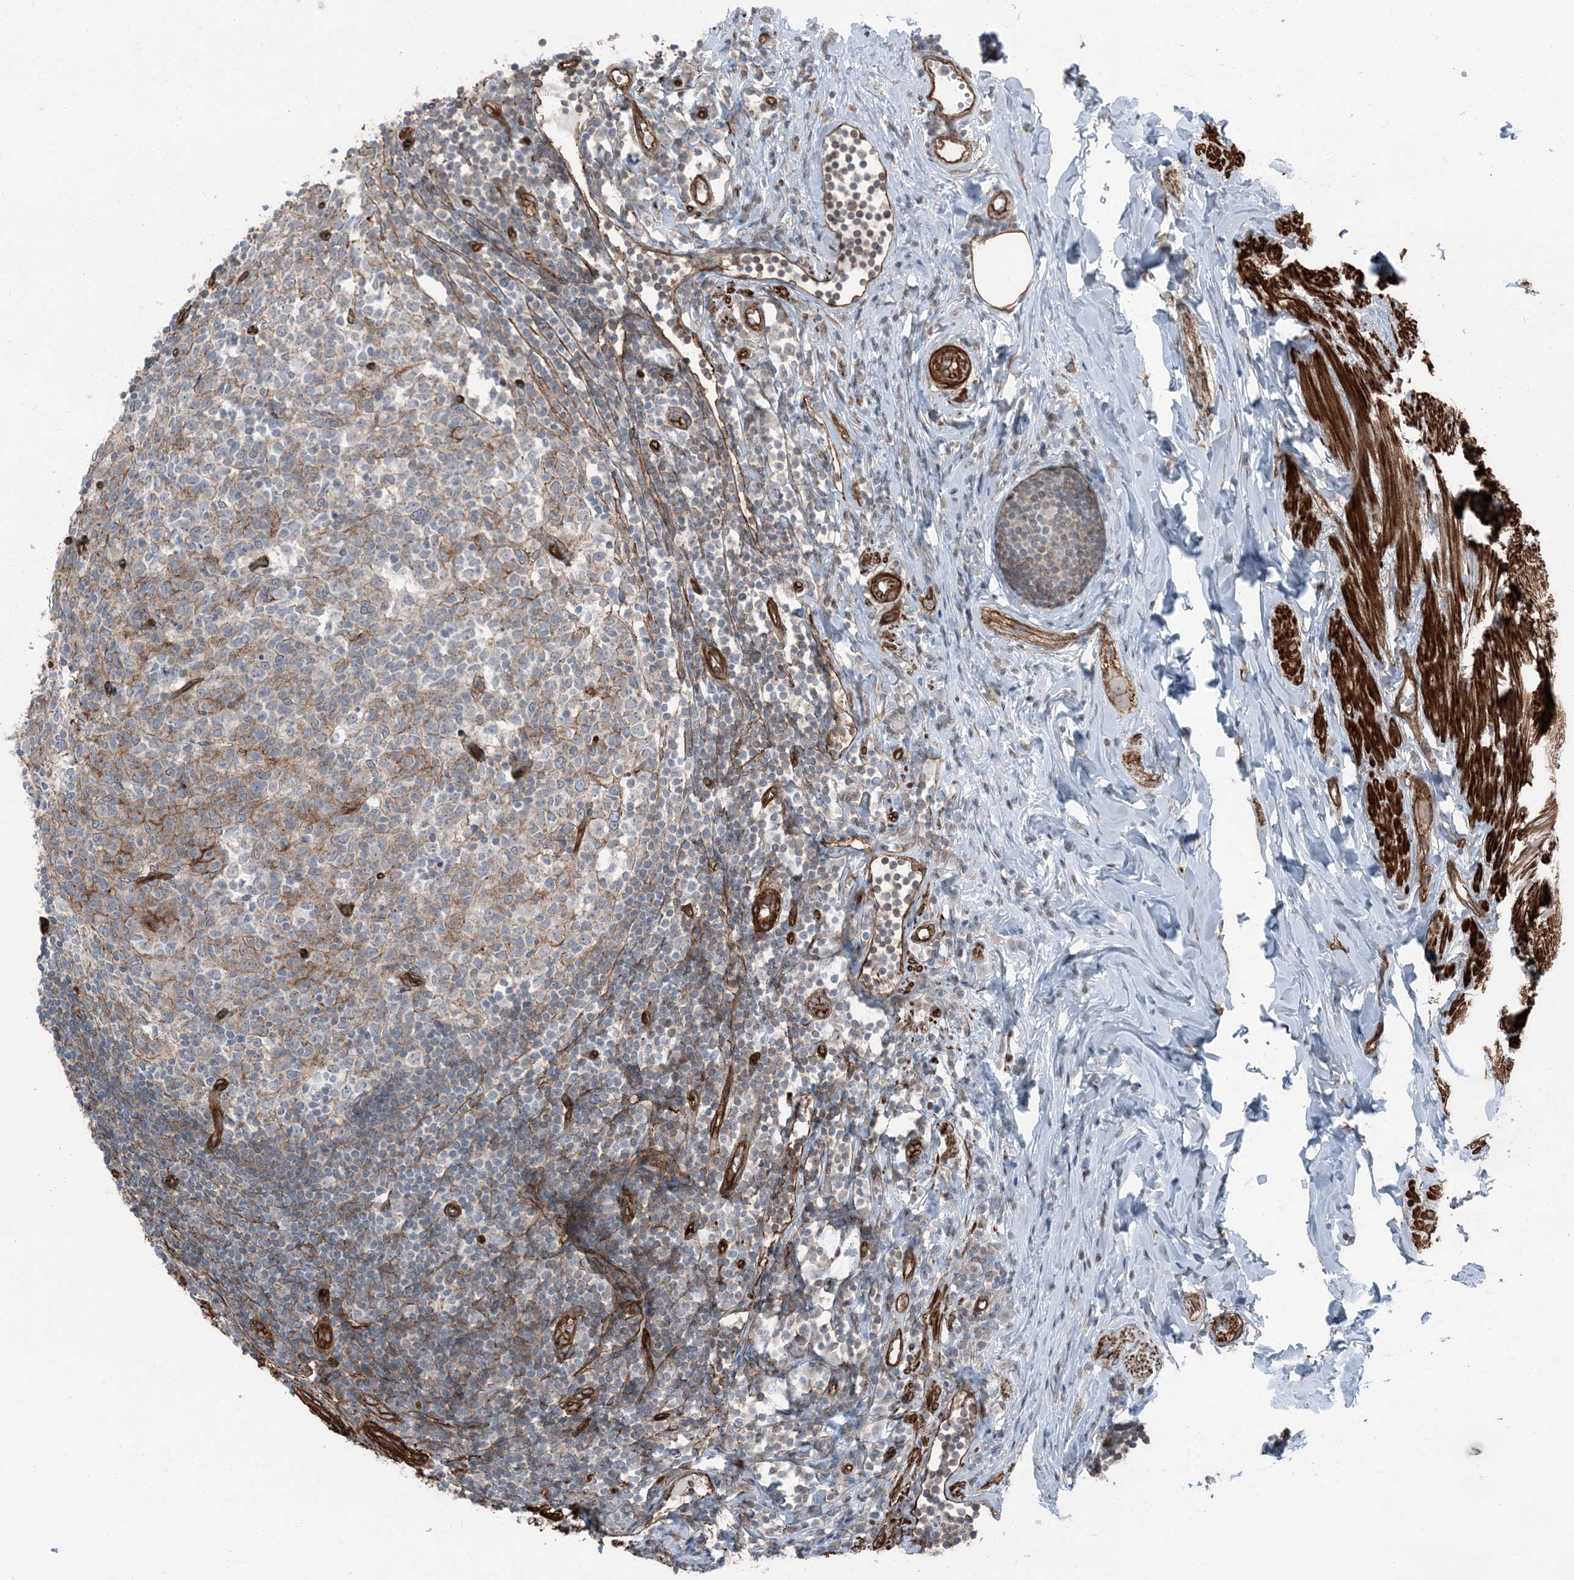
{"staining": {"intensity": "moderate", "quantity": ">75%", "location": "cytoplasmic/membranous"}, "tissue": "appendix", "cell_type": "Glandular cells", "image_type": "normal", "snomed": [{"axis": "morphology", "description": "Normal tissue, NOS"}, {"axis": "topography", "description": "Appendix"}], "caption": "Immunohistochemistry (DAB) staining of normal appendix reveals moderate cytoplasmic/membranous protein staining in approximately >75% of glandular cells. Immunohistochemistry (ihc) stains the protein in brown and the nuclei are stained blue.", "gene": "ZFP90", "patient": {"sex": "female", "age": 54}}